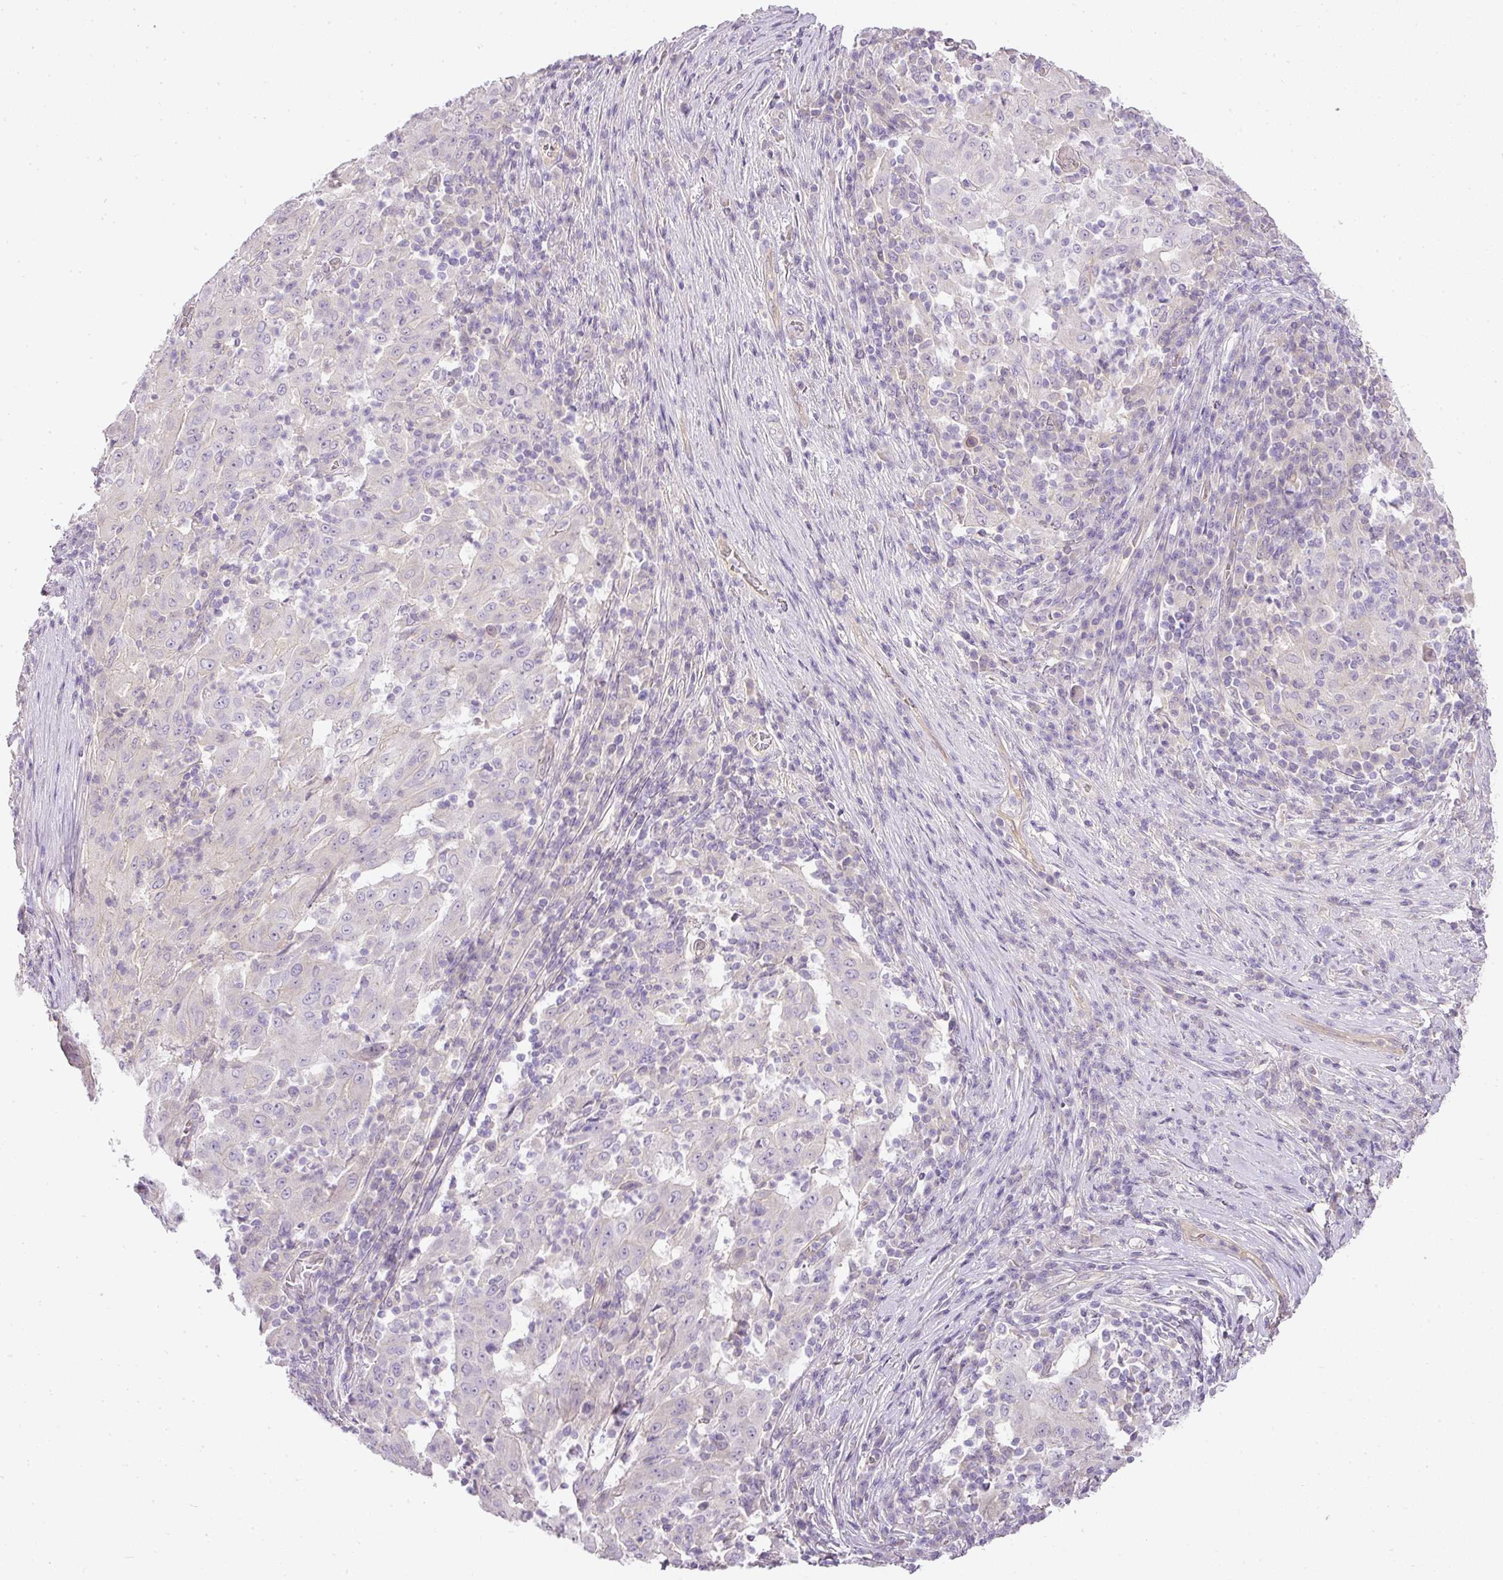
{"staining": {"intensity": "negative", "quantity": "none", "location": "none"}, "tissue": "pancreatic cancer", "cell_type": "Tumor cells", "image_type": "cancer", "snomed": [{"axis": "morphology", "description": "Adenocarcinoma, NOS"}, {"axis": "topography", "description": "Pancreas"}], "caption": "An IHC histopathology image of pancreatic cancer (adenocarcinoma) is shown. There is no staining in tumor cells of pancreatic cancer (adenocarcinoma). Nuclei are stained in blue.", "gene": "RAX2", "patient": {"sex": "male", "age": 63}}